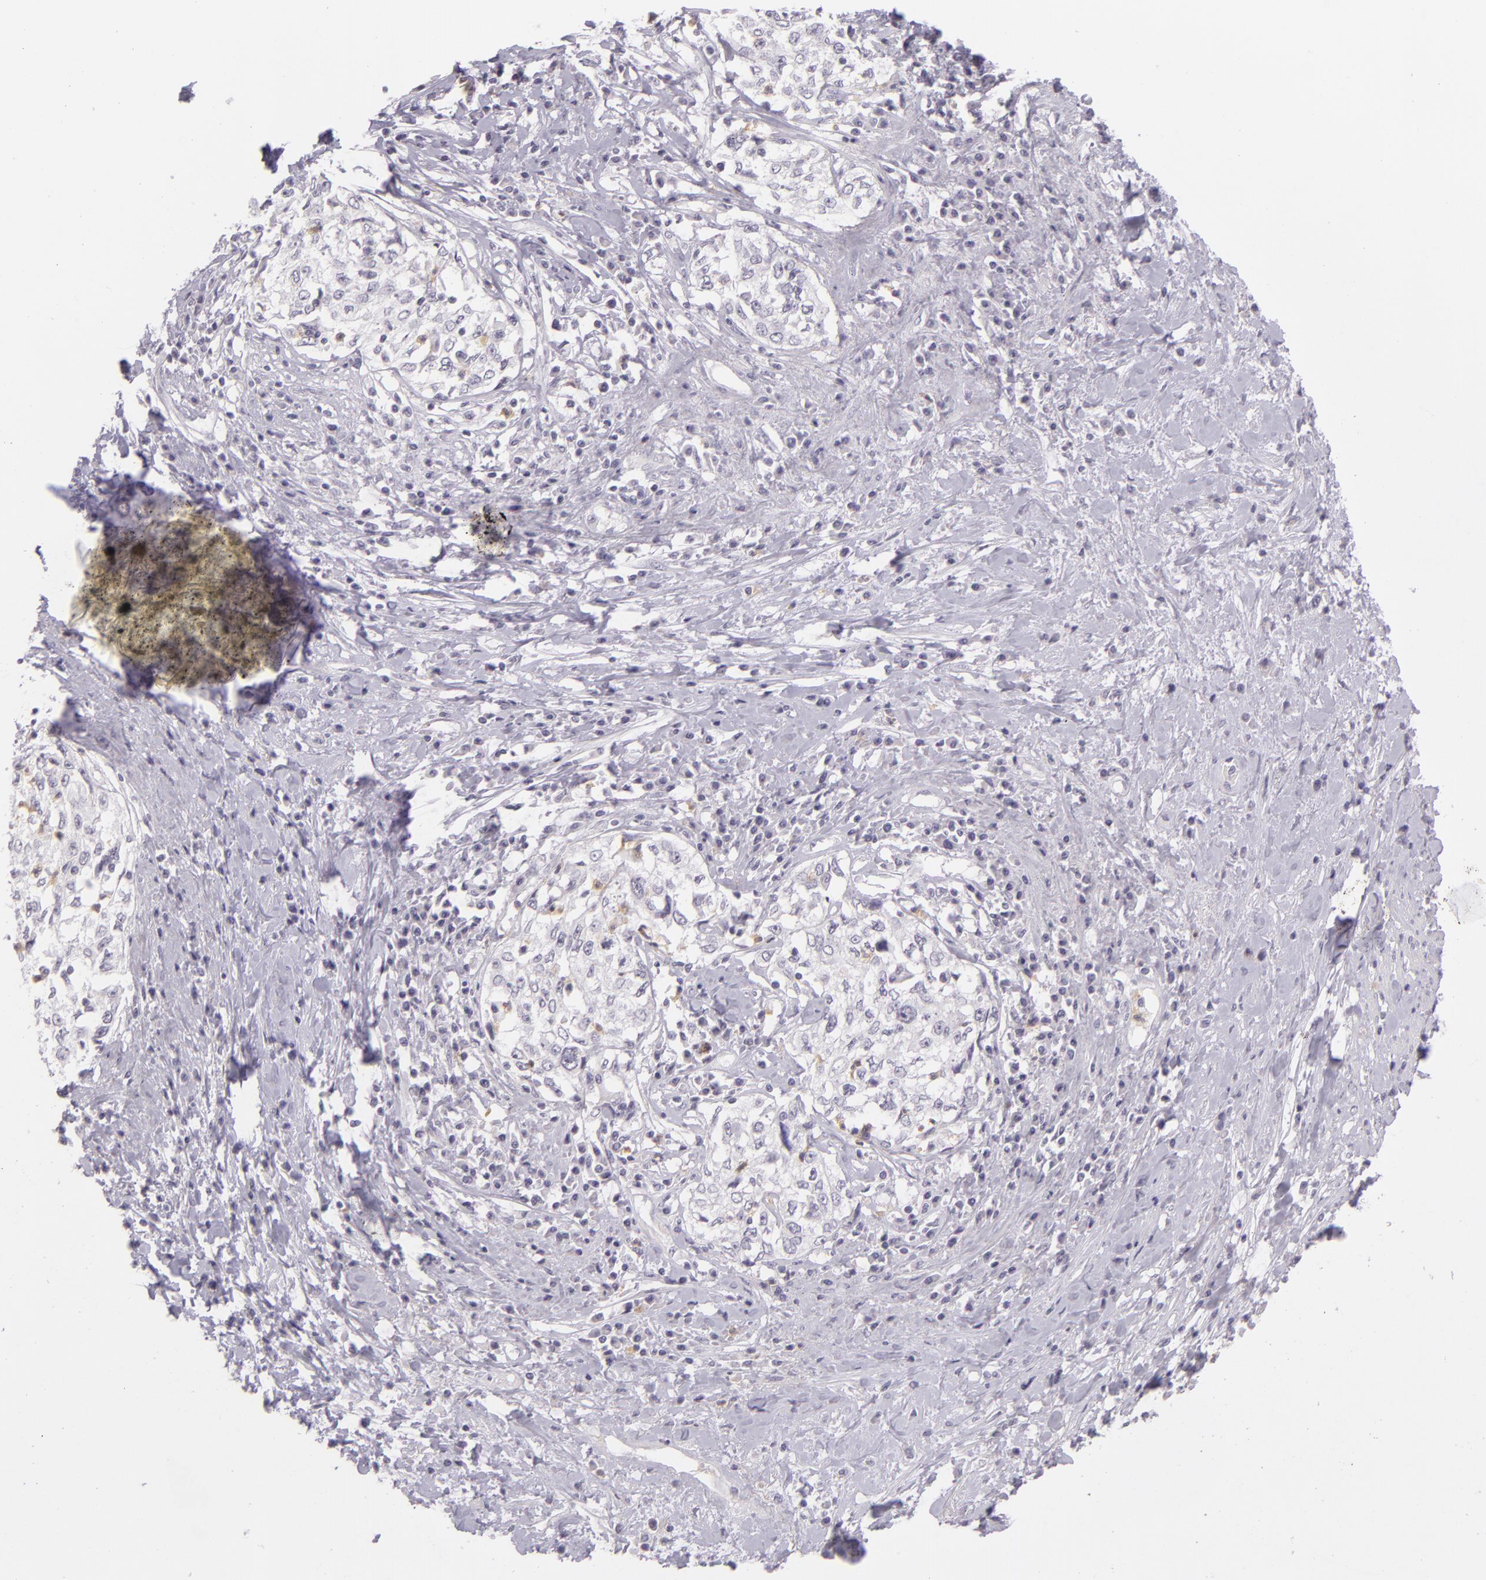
{"staining": {"intensity": "negative", "quantity": "none", "location": "none"}, "tissue": "cervical cancer", "cell_type": "Tumor cells", "image_type": "cancer", "snomed": [{"axis": "morphology", "description": "Squamous cell carcinoma, NOS"}, {"axis": "topography", "description": "Cervix"}], "caption": "High power microscopy photomicrograph of an IHC image of cervical squamous cell carcinoma, revealing no significant staining in tumor cells.", "gene": "CBS", "patient": {"sex": "female", "age": 57}}